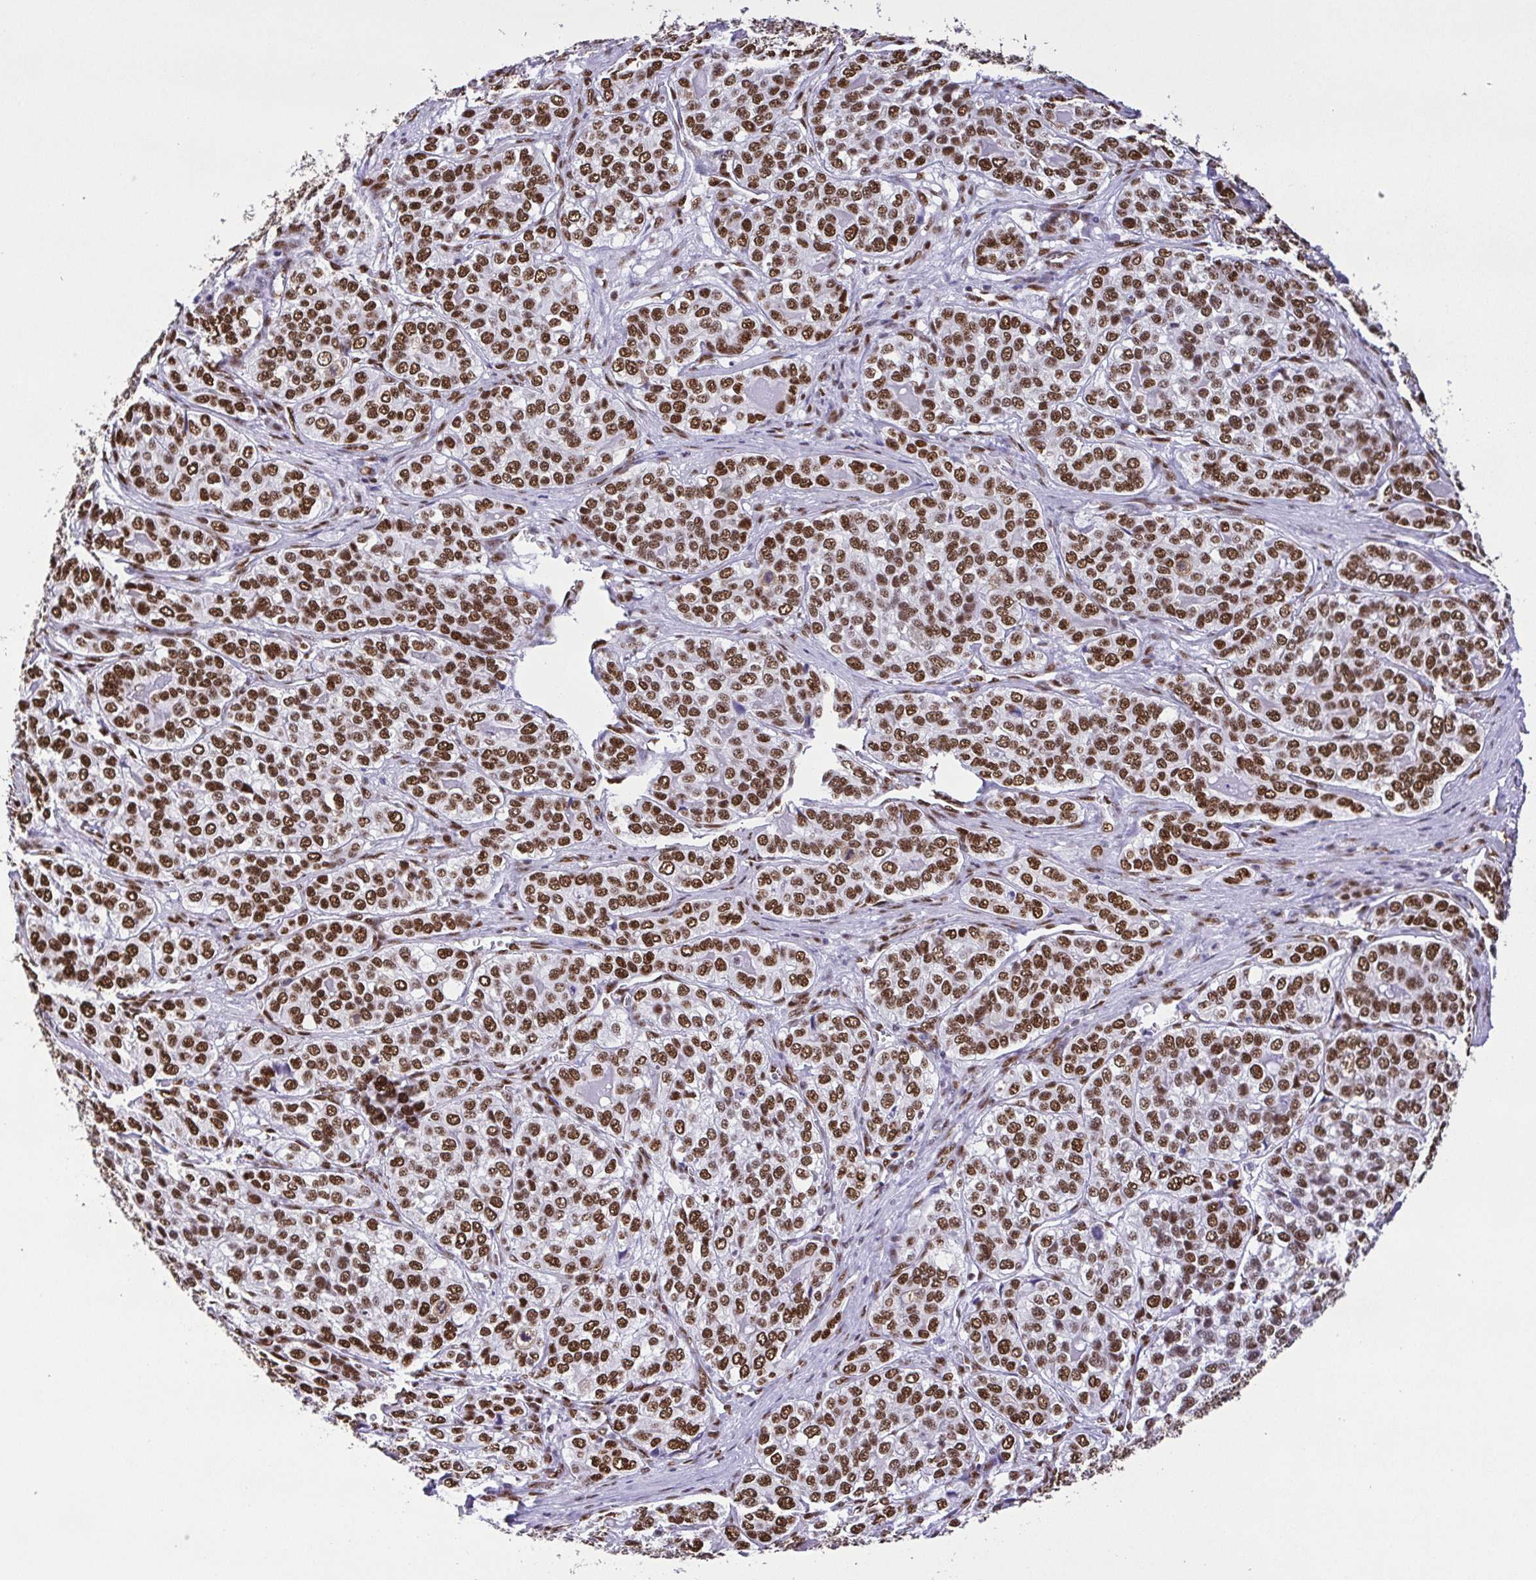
{"staining": {"intensity": "strong", "quantity": ">75%", "location": "nuclear"}, "tissue": "liver cancer", "cell_type": "Tumor cells", "image_type": "cancer", "snomed": [{"axis": "morphology", "description": "Cholangiocarcinoma"}, {"axis": "topography", "description": "Liver"}], "caption": "Immunohistochemistry photomicrograph of cholangiocarcinoma (liver) stained for a protein (brown), which demonstrates high levels of strong nuclear expression in approximately >75% of tumor cells.", "gene": "TRIM28", "patient": {"sex": "male", "age": 56}}